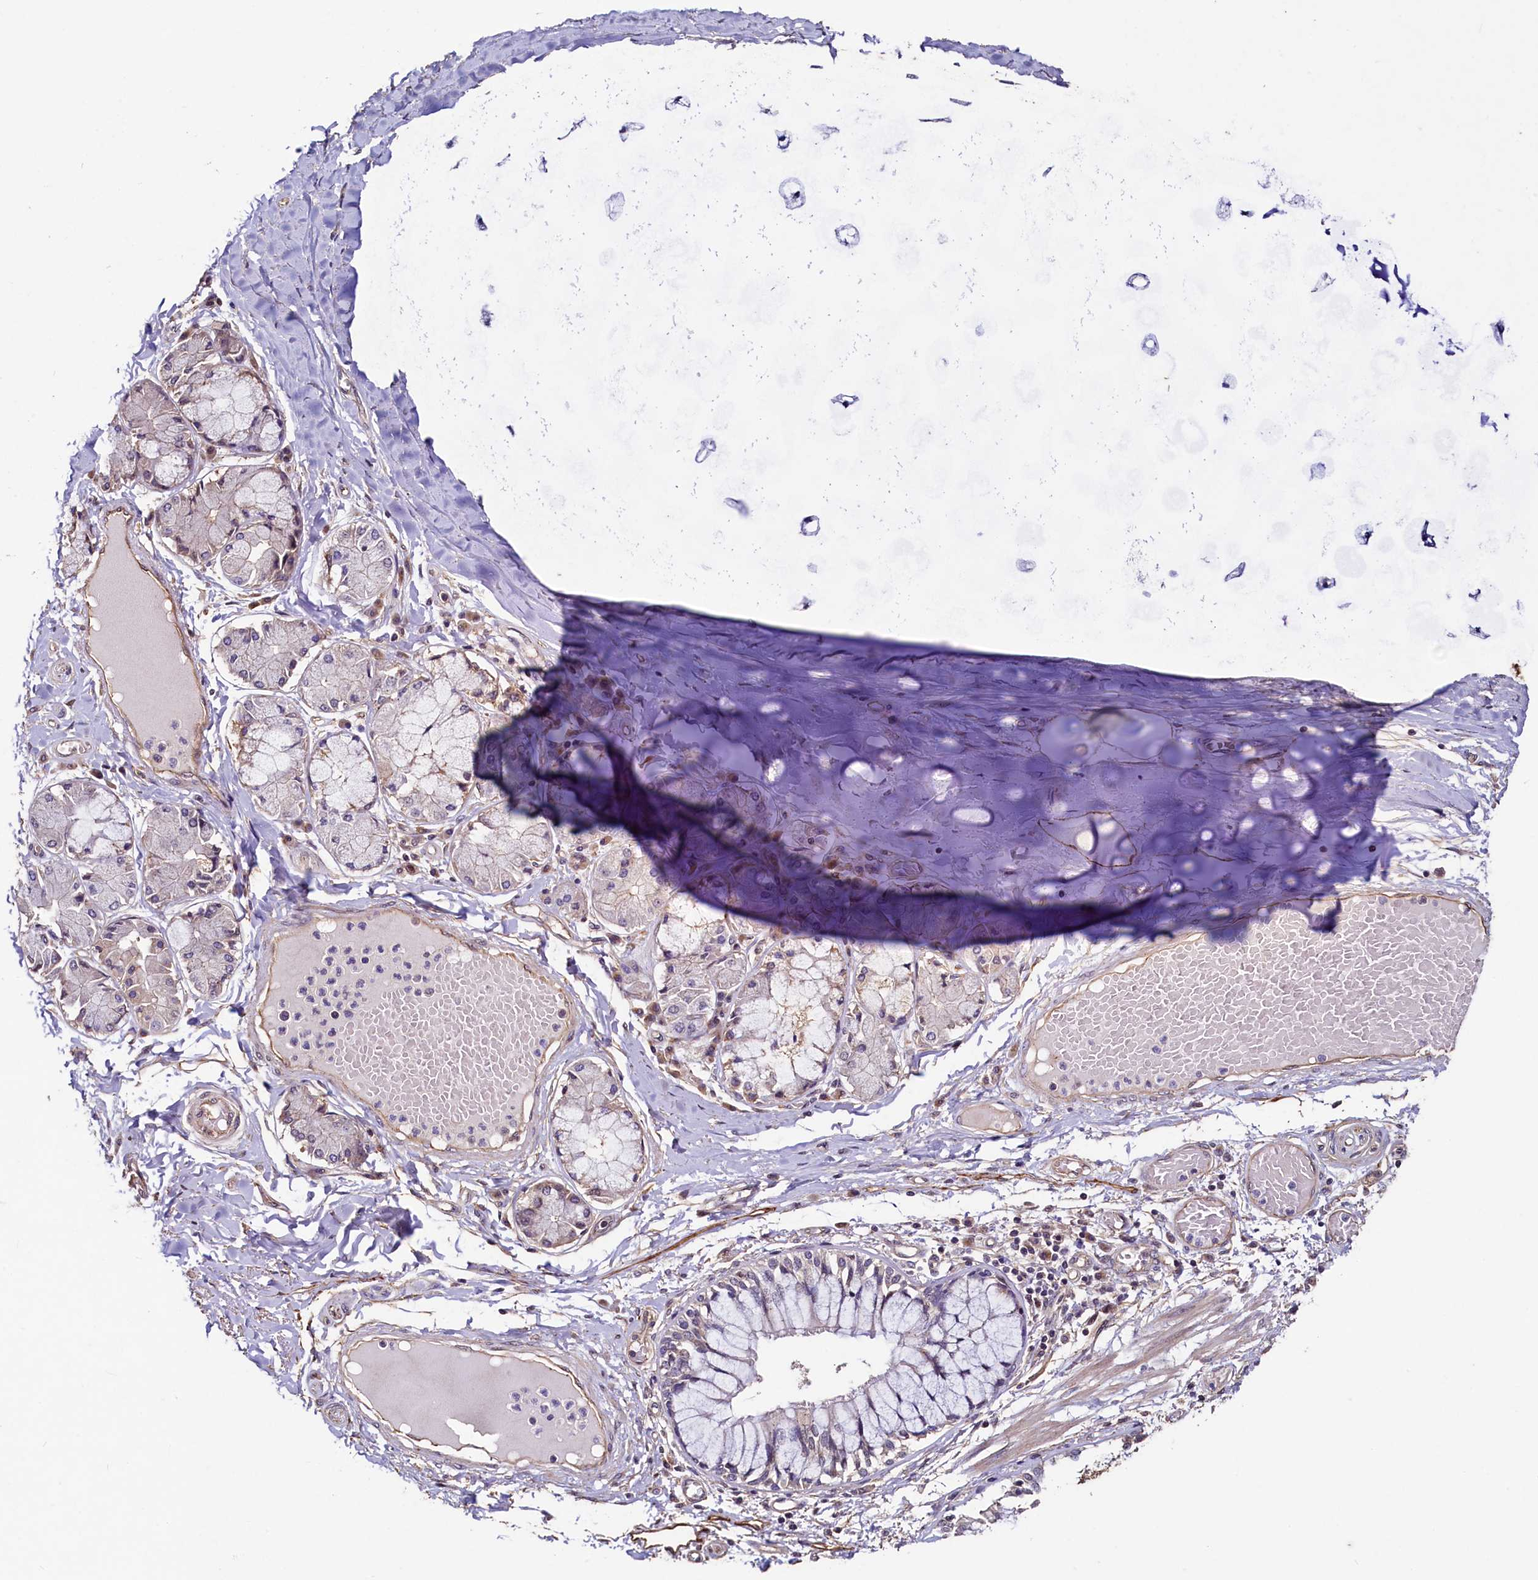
{"staining": {"intensity": "weak", "quantity": "<25%", "location": "cytoplasmic/membranous"}, "tissue": "adipose tissue", "cell_type": "Adipocytes", "image_type": "normal", "snomed": [{"axis": "morphology", "description": "Normal tissue, NOS"}, {"axis": "topography", "description": "Cartilage tissue"}, {"axis": "topography", "description": "Bronchus"}, {"axis": "topography", "description": "Lung"}, {"axis": "topography", "description": "Peripheral nerve tissue"}], "caption": "Immunohistochemistry (IHC) of unremarkable human adipose tissue shows no expression in adipocytes.", "gene": "PALM", "patient": {"sex": "female", "age": 49}}